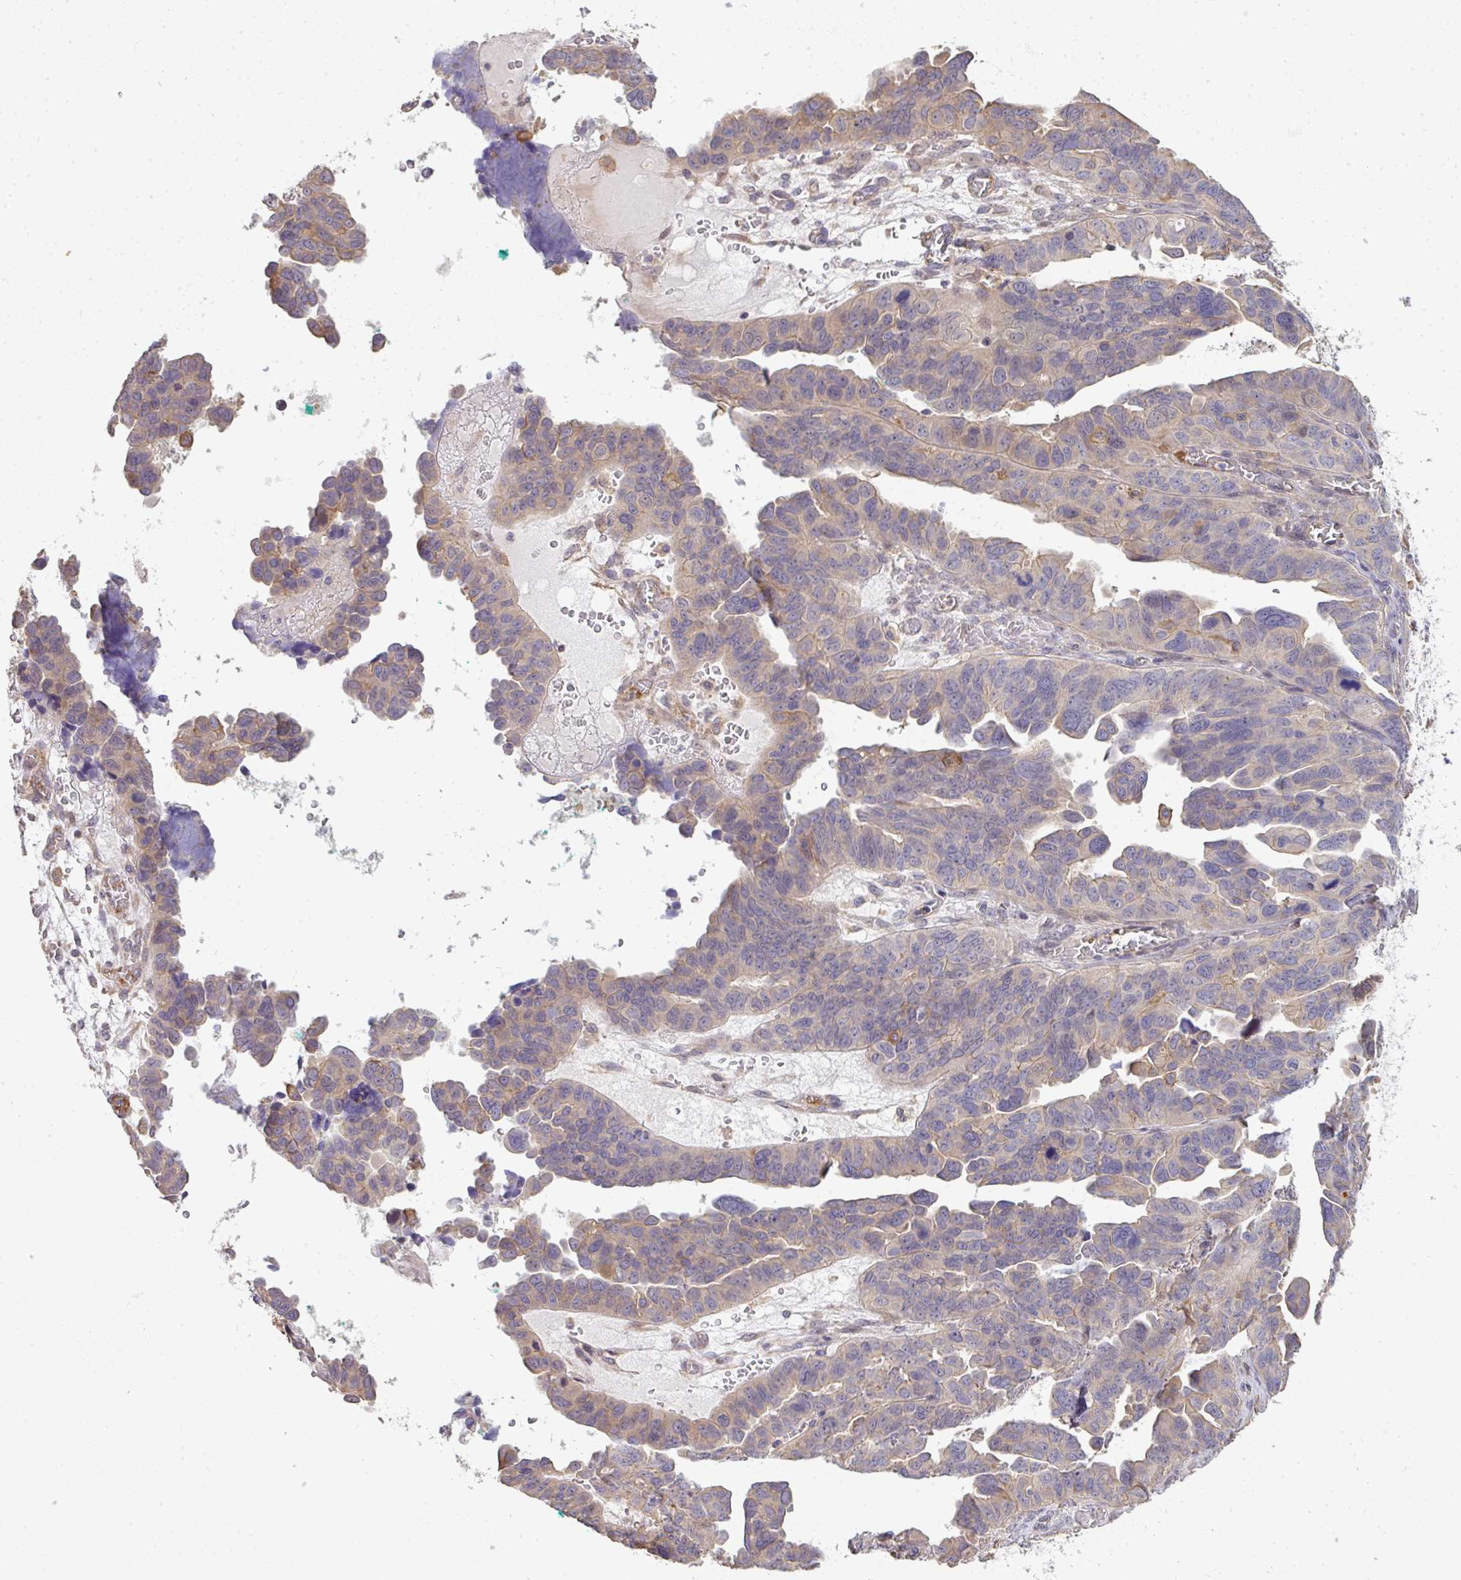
{"staining": {"intensity": "weak", "quantity": "<25%", "location": "cytoplasmic/membranous"}, "tissue": "ovarian cancer", "cell_type": "Tumor cells", "image_type": "cancer", "snomed": [{"axis": "morphology", "description": "Cystadenocarcinoma, serous, NOS"}, {"axis": "topography", "description": "Ovary"}], "caption": "IHC micrograph of ovarian serous cystadenocarcinoma stained for a protein (brown), which exhibits no staining in tumor cells.", "gene": "EEF1AKMT1", "patient": {"sex": "female", "age": 64}}